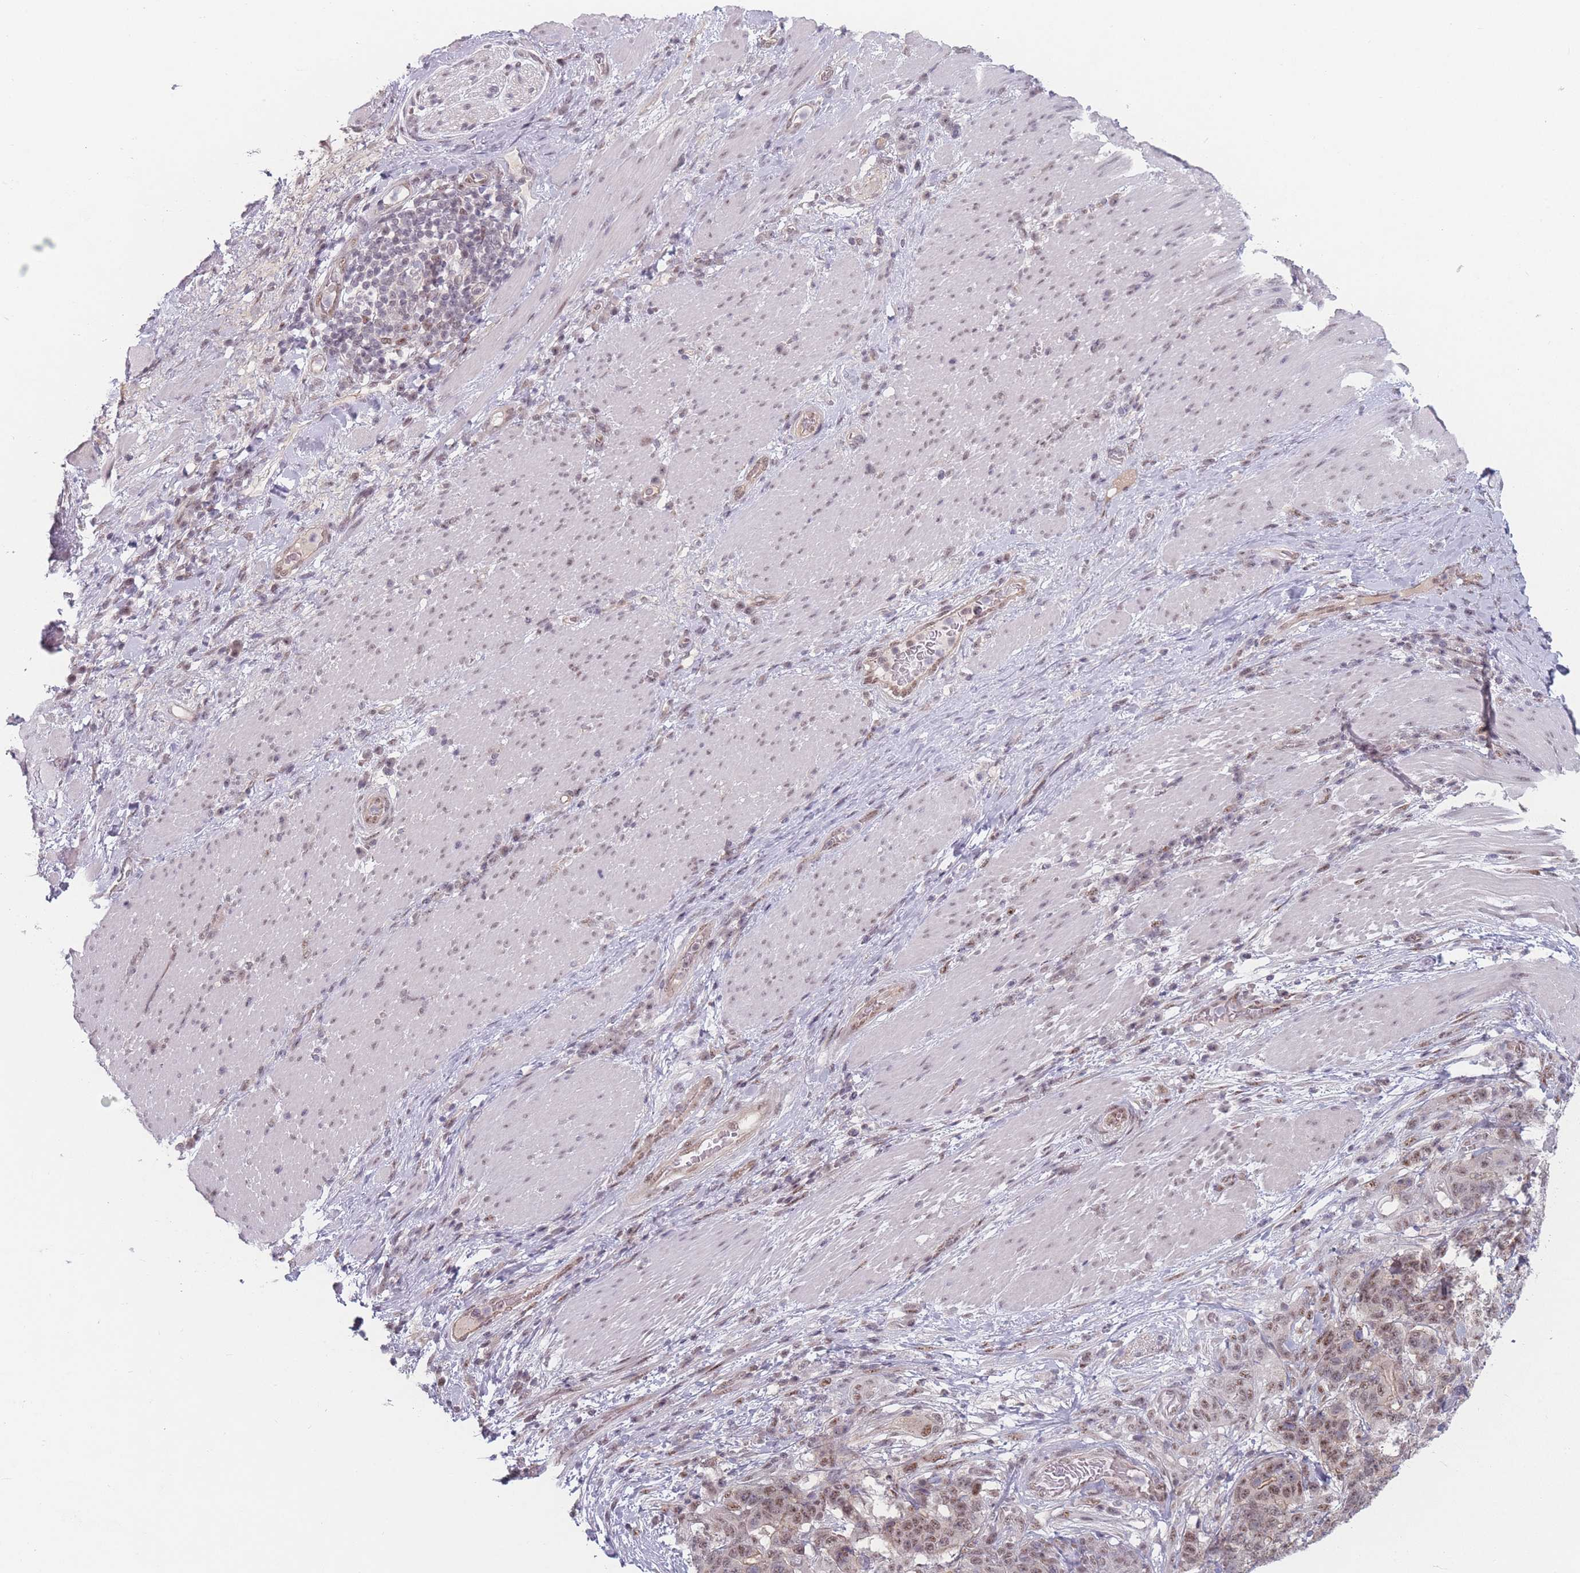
{"staining": {"intensity": "moderate", "quantity": ">75%", "location": "nuclear"}, "tissue": "stomach cancer", "cell_type": "Tumor cells", "image_type": "cancer", "snomed": [{"axis": "morphology", "description": "Normal tissue, NOS"}, {"axis": "morphology", "description": "Adenocarcinoma, NOS"}, {"axis": "topography", "description": "Stomach"}], "caption": "The immunohistochemical stain labels moderate nuclear expression in tumor cells of stomach cancer tissue.", "gene": "ZC3H14", "patient": {"sex": "female", "age": 64}}